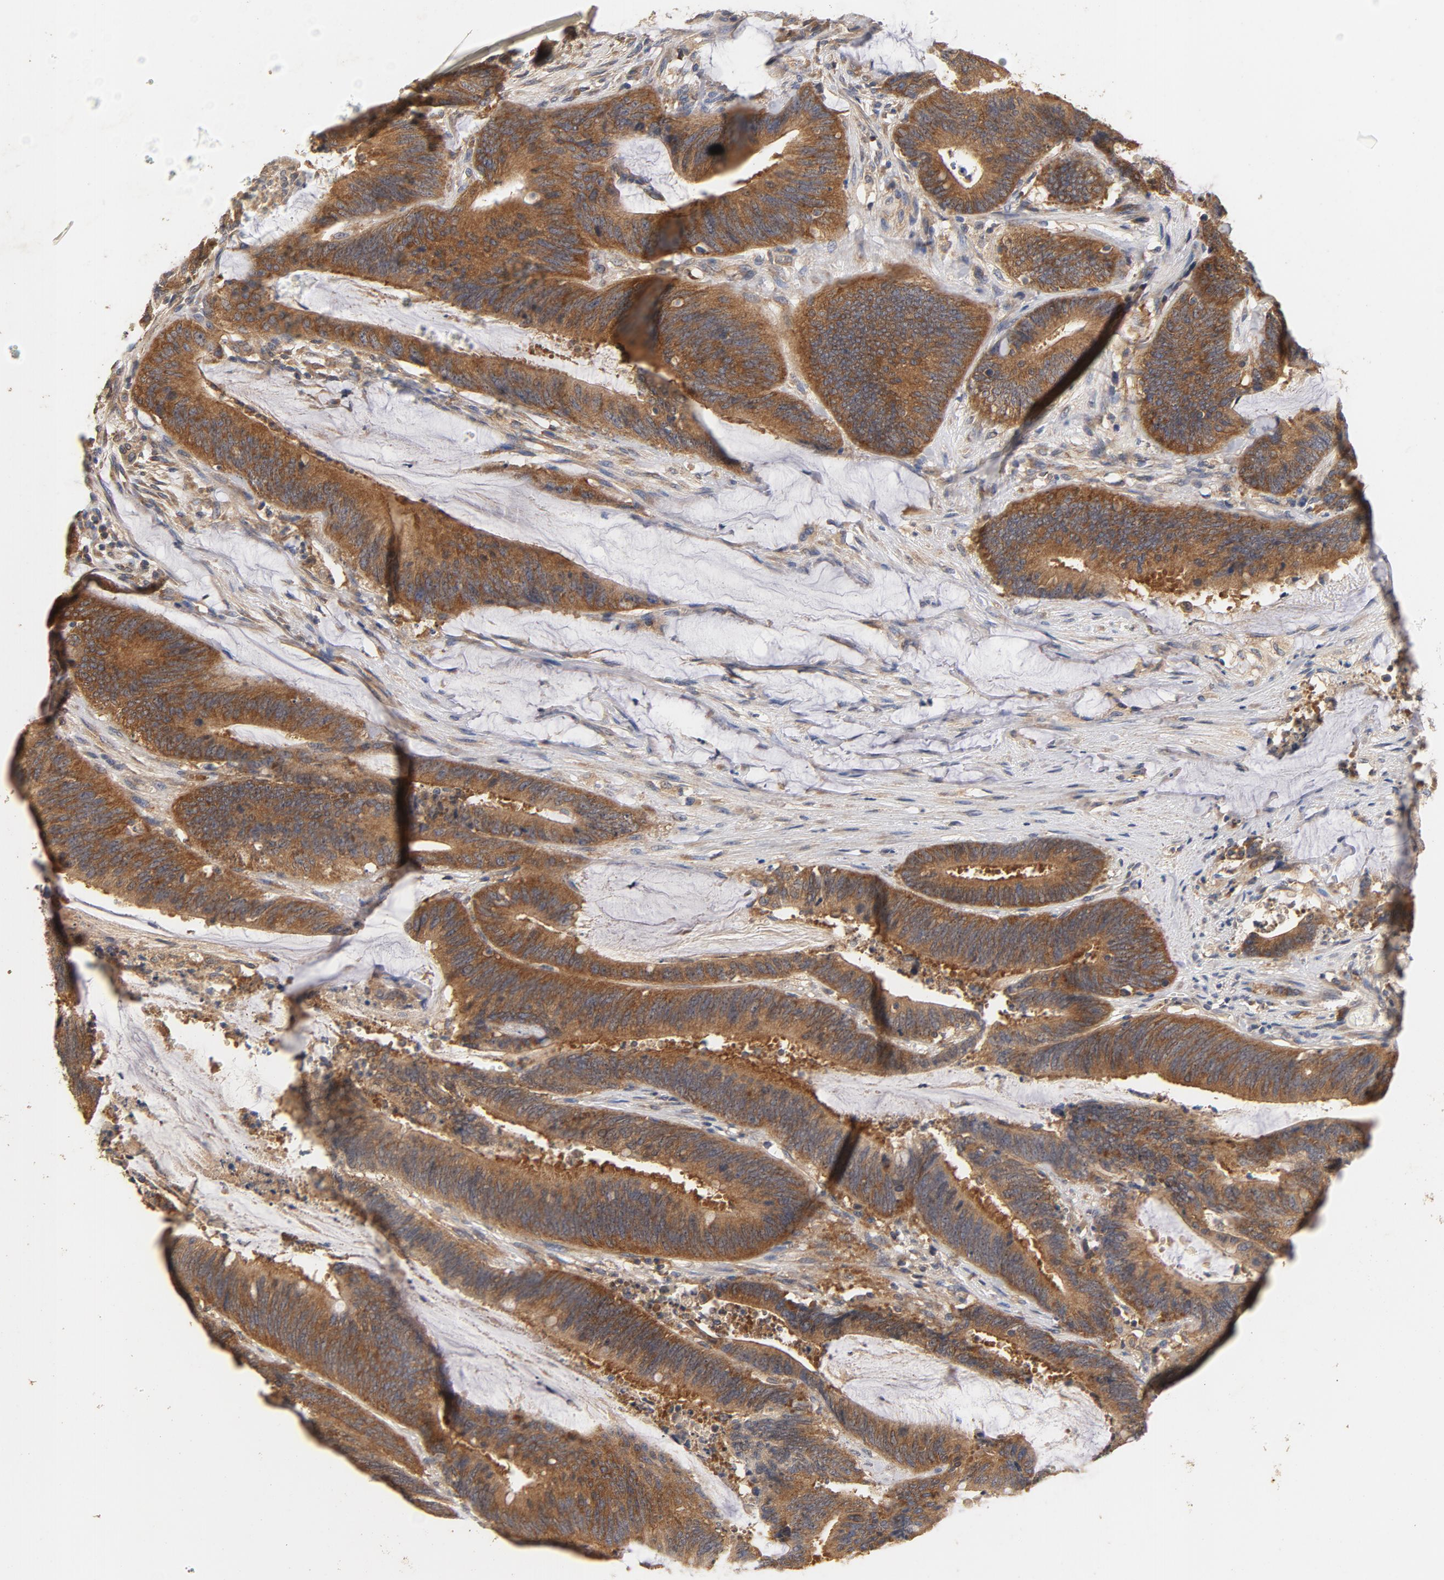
{"staining": {"intensity": "moderate", "quantity": ">75%", "location": "cytoplasmic/membranous"}, "tissue": "colorectal cancer", "cell_type": "Tumor cells", "image_type": "cancer", "snomed": [{"axis": "morphology", "description": "Adenocarcinoma, NOS"}, {"axis": "topography", "description": "Rectum"}], "caption": "IHC image of human colorectal cancer stained for a protein (brown), which reveals medium levels of moderate cytoplasmic/membranous staining in about >75% of tumor cells.", "gene": "DDX6", "patient": {"sex": "female", "age": 66}}